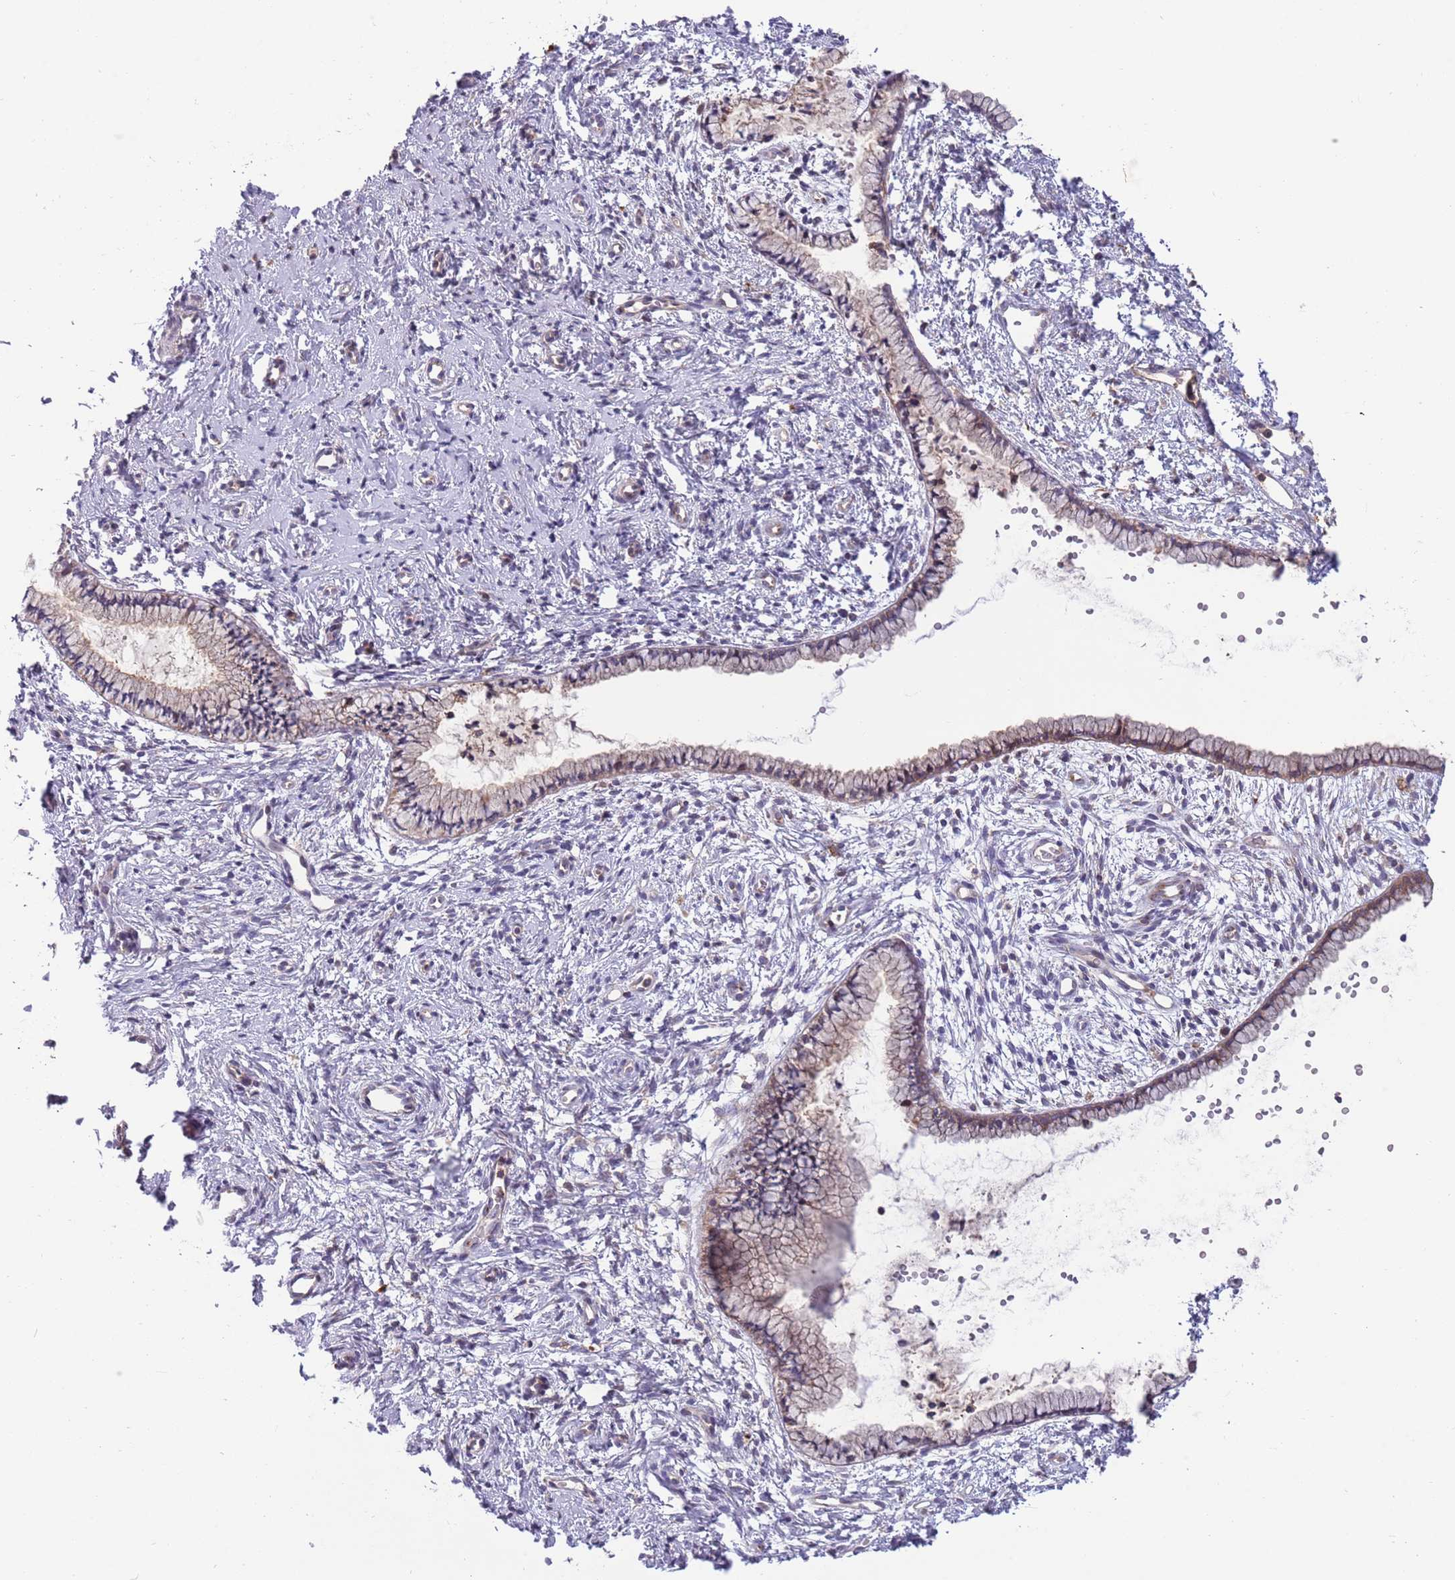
{"staining": {"intensity": "weak", "quantity": "25%-75%", "location": "cytoplasmic/membranous"}, "tissue": "cervix", "cell_type": "Glandular cells", "image_type": "normal", "snomed": [{"axis": "morphology", "description": "Normal tissue, NOS"}, {"axis": "topography", "description": "Cervix"}], "caption": "The histopathology image reveals a brown stain indicating the presence of a protein in the cytoplasmic/membranous of glandular cells in cervix.", "gene": "BTBD7", "patient": {"sex": "female", "age": 57}}